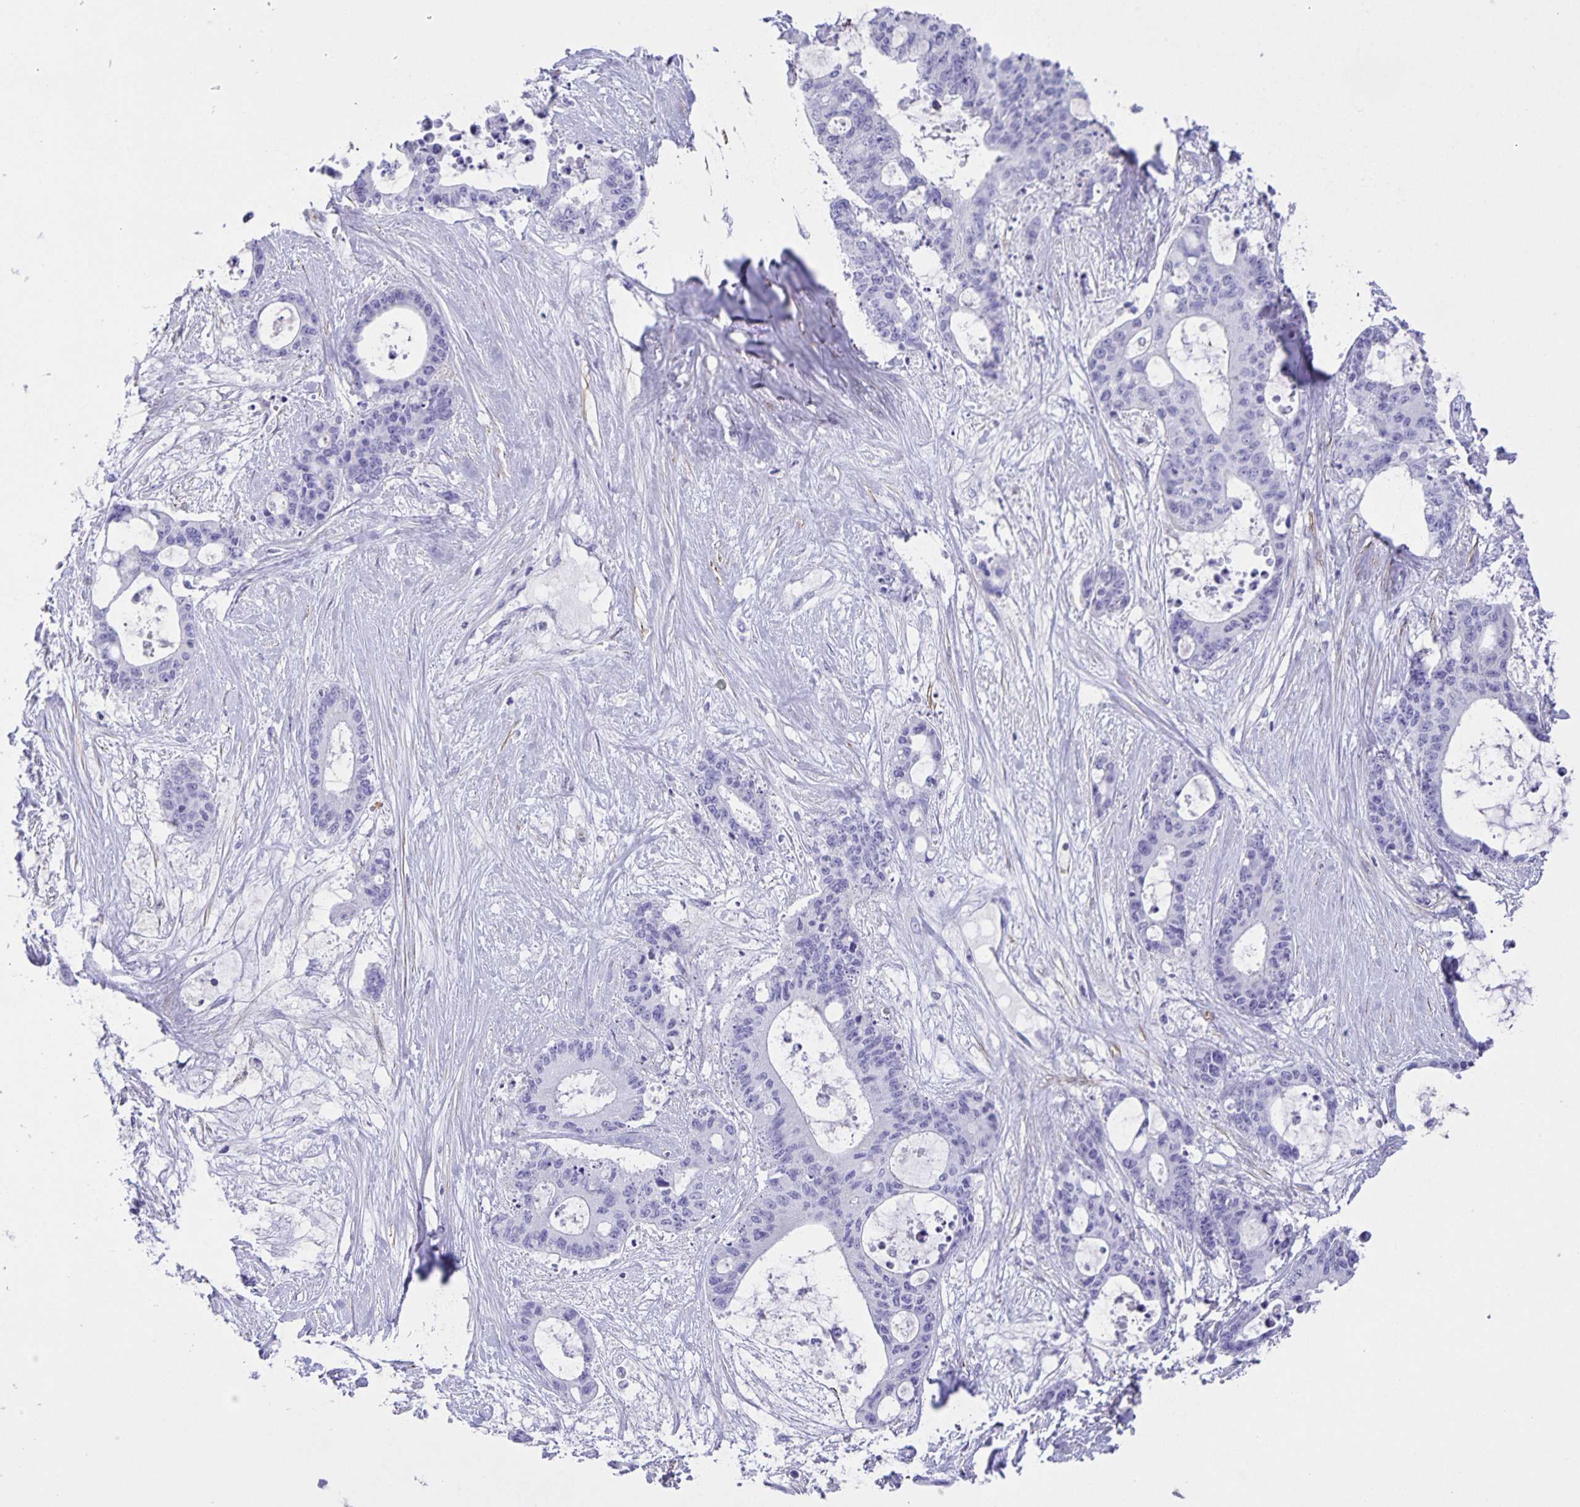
{"staining": {"intensity": "negative", "quantity": "none", "location": "none"}, "tissue": "liver cancer", "cell_type": "Tumor cells", "image_type": "cancer", "snomed": [{"axis": "morphology", "description": "Normal tissue, NOS"}, {"axis": "morphology", "description": "Cholangiocarcinoma"}, {"axis": "topography", "description": "Liver"}, {"axis": "topography", "description": "Peripheral nerve tissue"}], "caption": "This histopathology image is of liver cholangiocarcinoma stained with immunohistochemistry to label a protein in brown with the nuclei are counter-stained blue. There is no positivity in tumor cells.", "gene": "UBQLN3", "patient": {"sex": "female", "age": 73}}